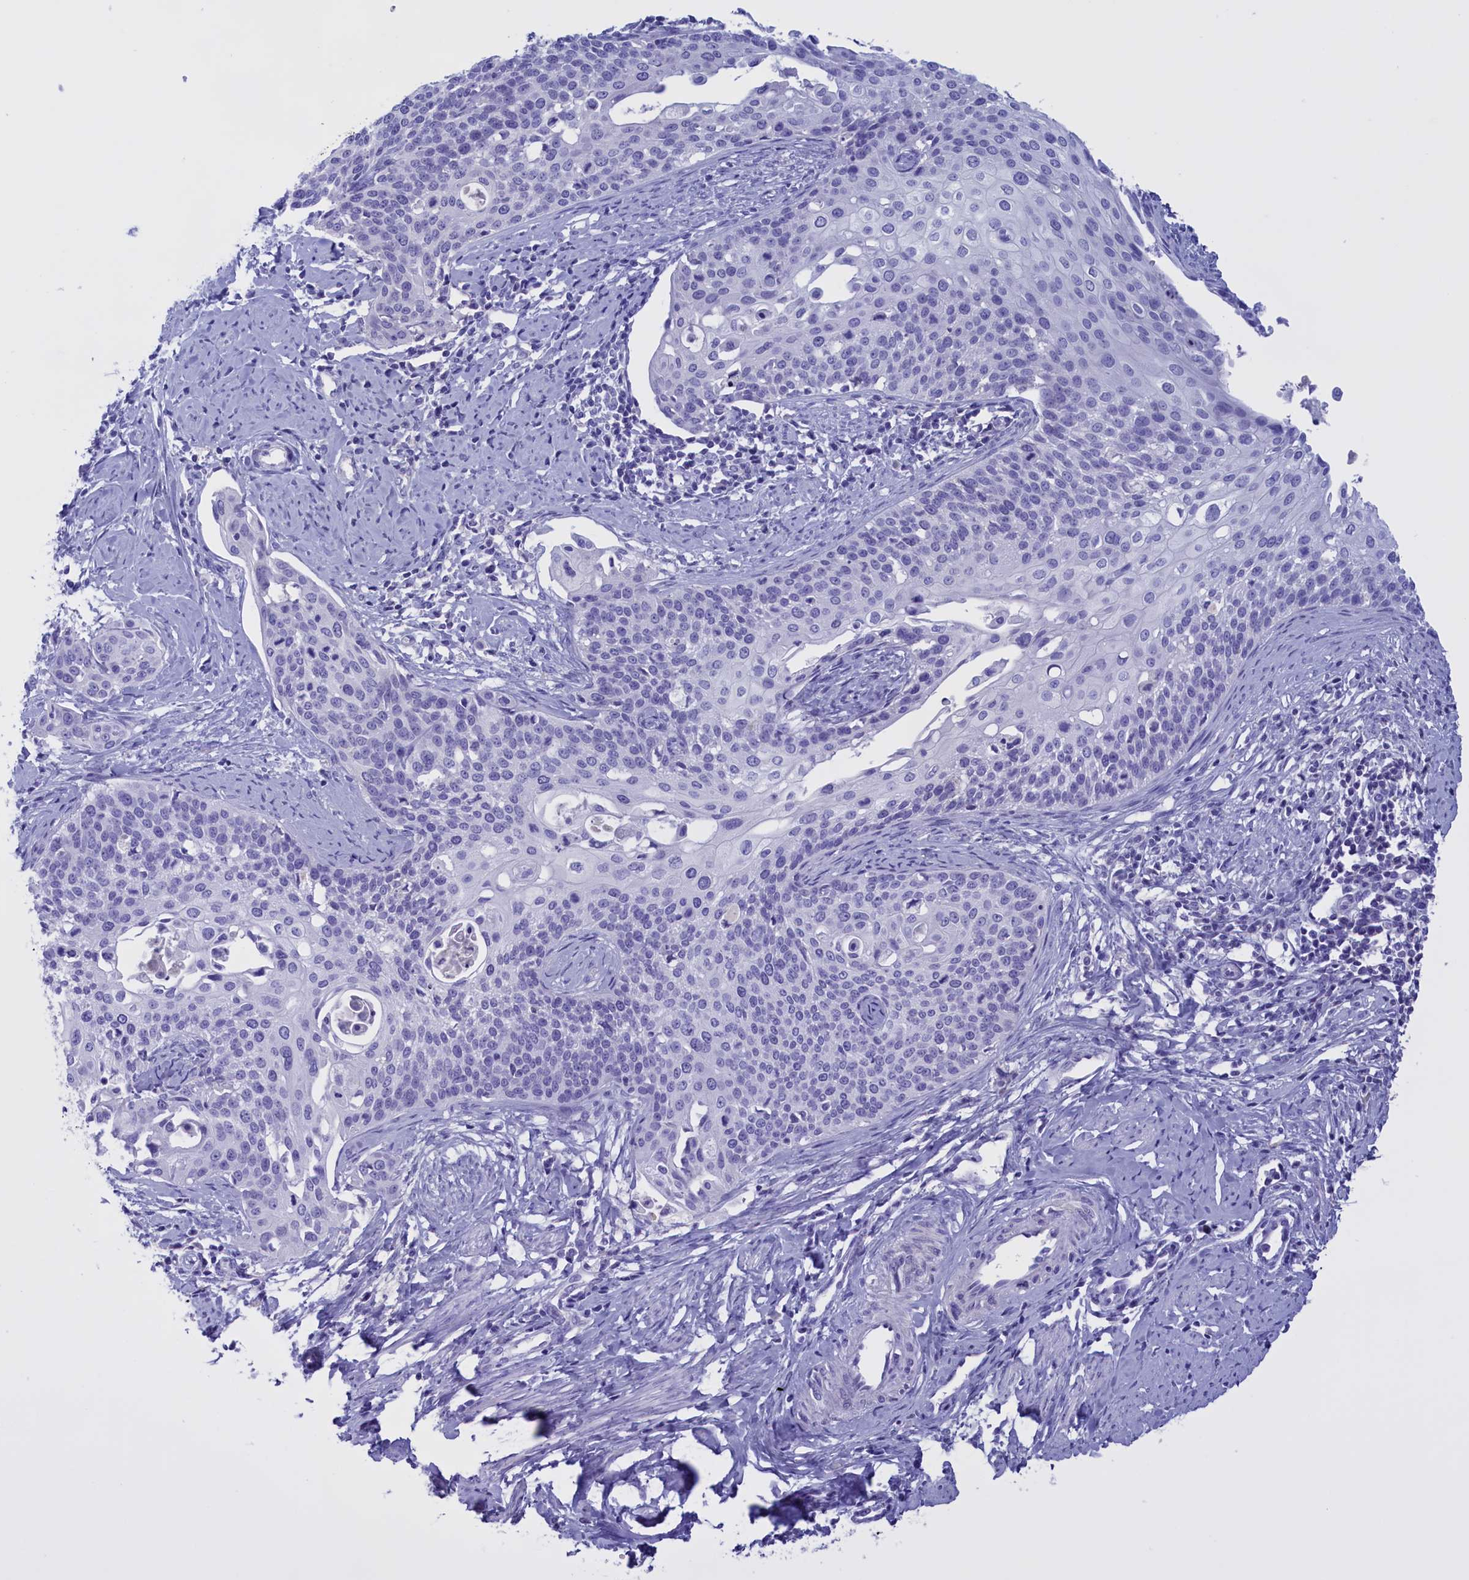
{"staining": {"intensity": "negative", "quantity": "none", "location": "none"}, "tissue": "cervical cancer", "cell_type": "Tumor cells", "image_type": "cancer", "snomed": [{"axis": "morphology", "description": "Squamous cell carcinoma, NOS"}, {"axis": "topography", "description": "Cervix"}], "caption": "This is an immunohistochemistry image of cervical squamous cell carcinoma. There is no expression in tumor cells.", "gene": "PROK2", "patient": {"sex": "female", "age": 44}}